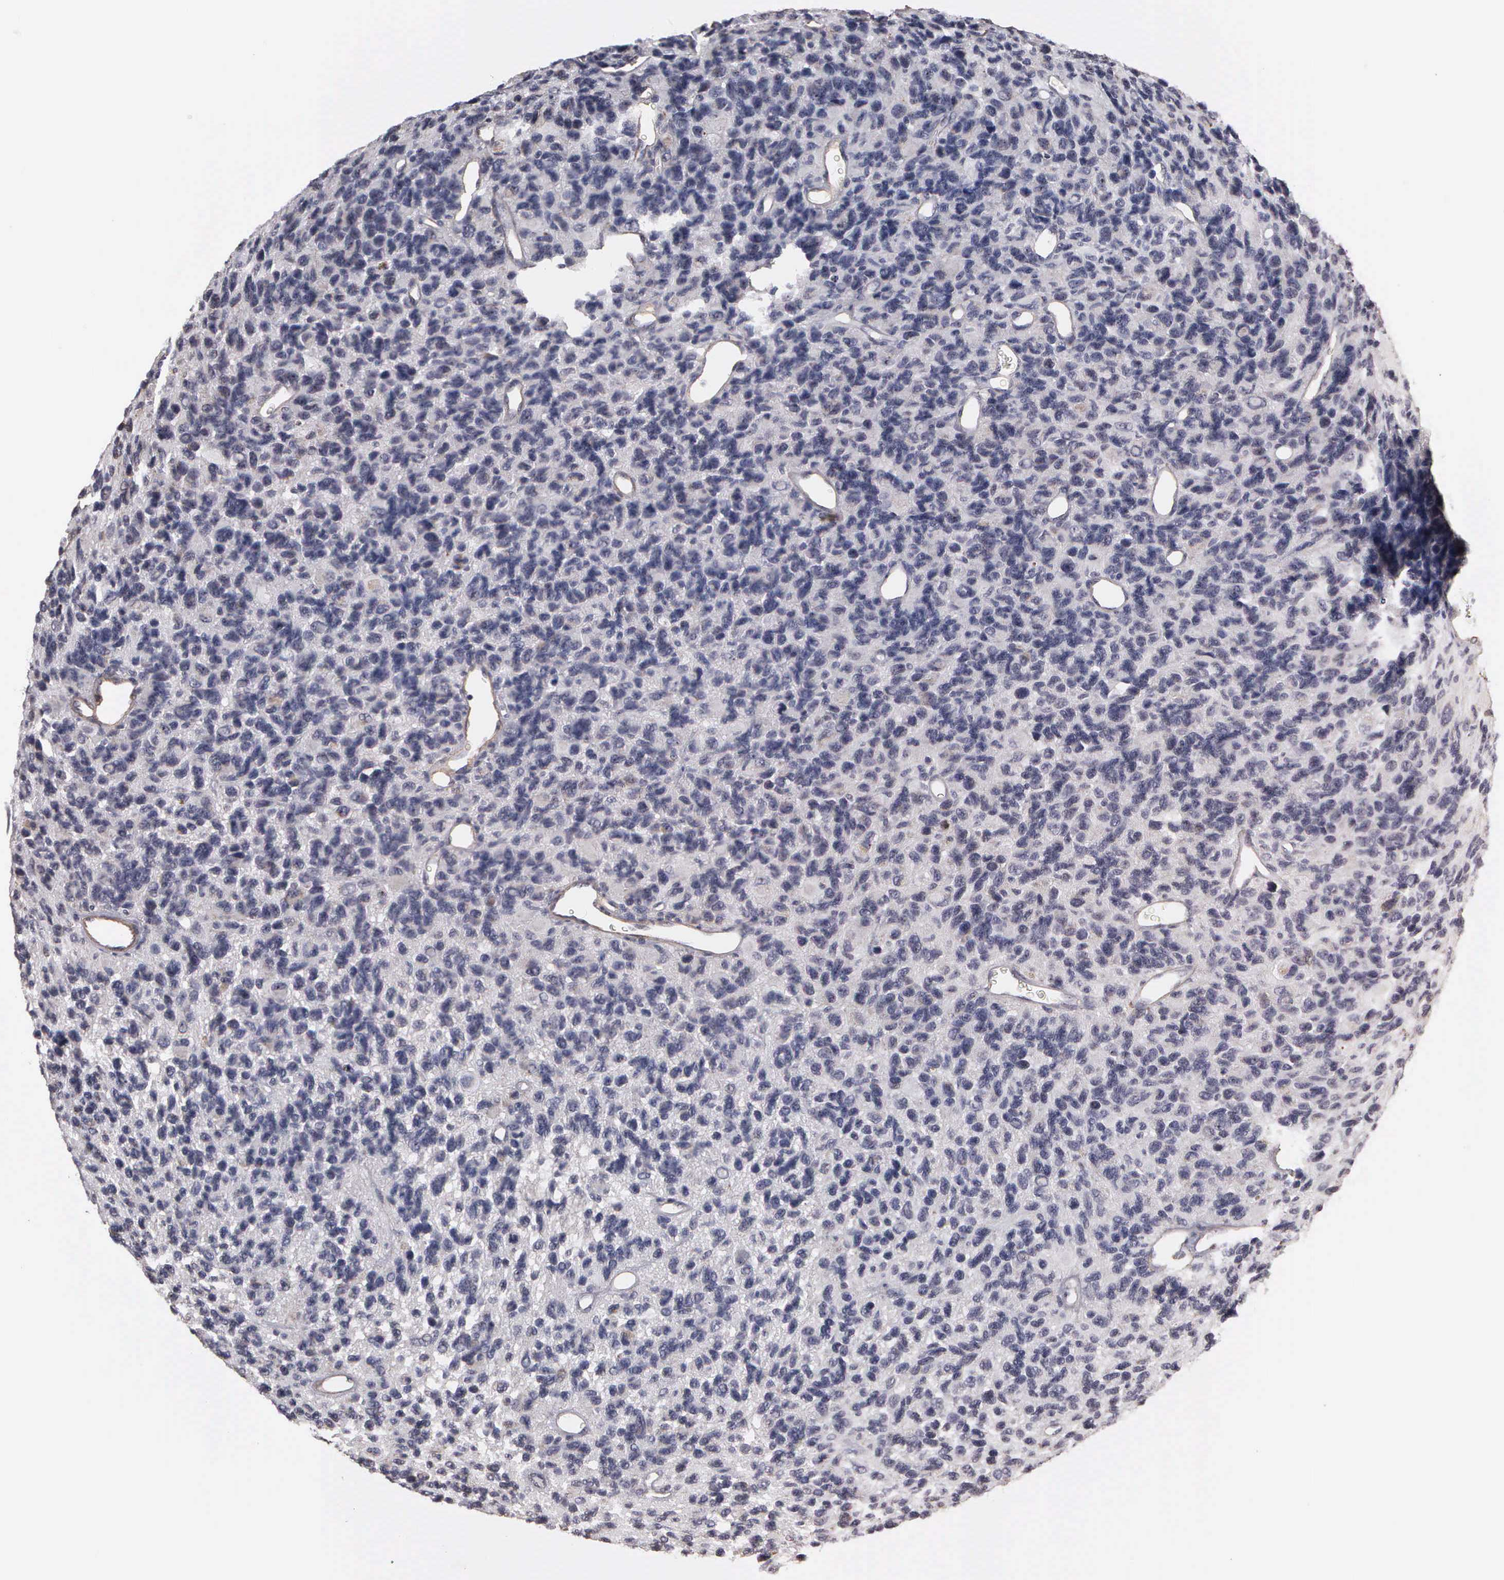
{"staining": {"intensity": "negative", "quantity": "none", "location": "none"}, "tissue": "glioma", "cell_type": "Tumor cells", "image_type": "cancer", "snomed": [{"axis": "morphology", "description": "Glioma, malignant, High grade"}, {"axis": "topography", "description": "Brain"}], "caption": "High-grade glioma (malignant) stained for a protein using IHC reveals no expression tumor cells.", "gene": "NGDN", "patient": {"sex": "male", "age": 77}}